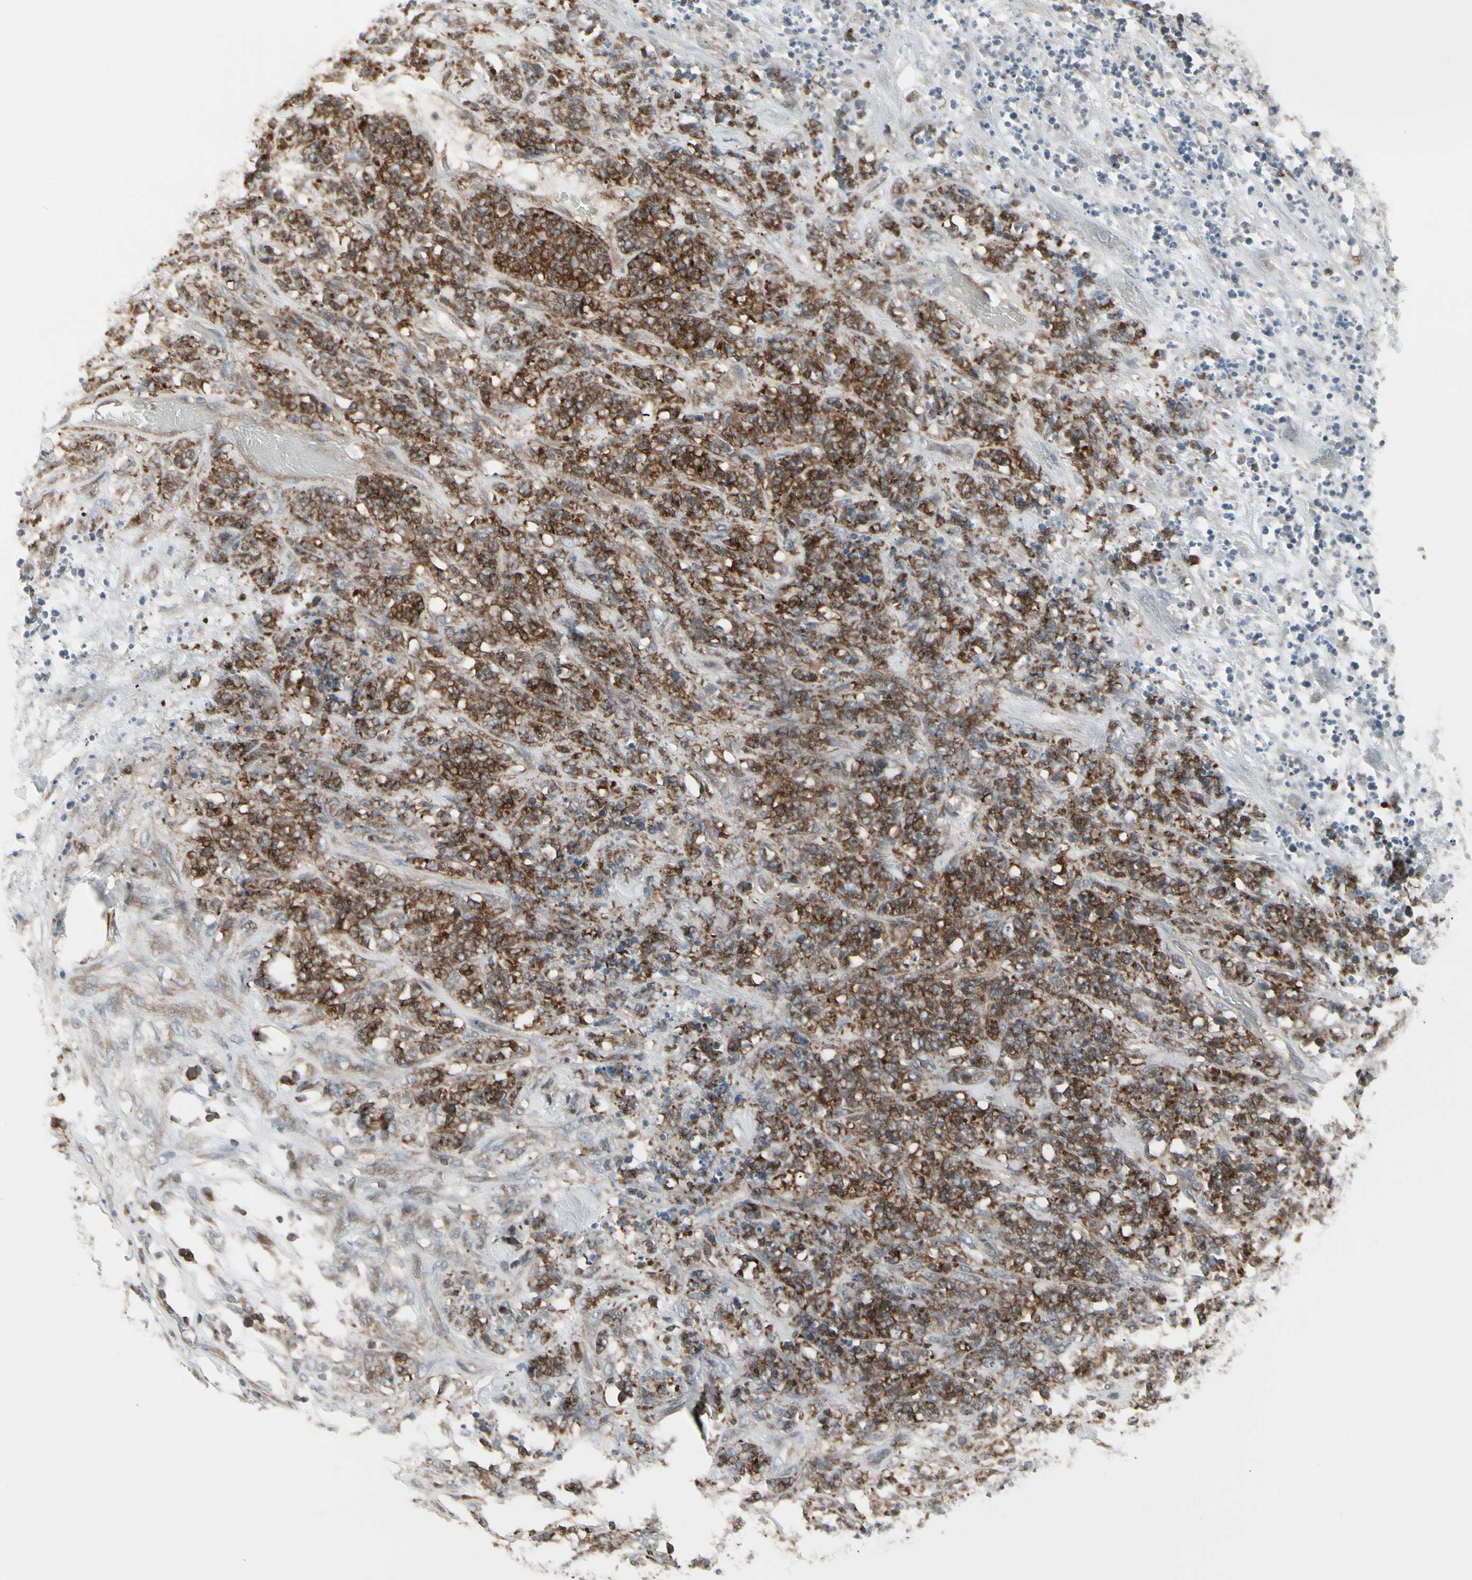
{"staining": {"intensity": "strong", "quantity": ">75%", "location": "cytoplasmic/membranous"}, "tissue": "lymphoma", "cell_type": "Tumor cells", "image_type": "cancer", "snomed": [{"axis": "morphology", "description": "Malignant lymphoma, non-Hodgkin's type, High grade"}, {"axis": "topography", "description": "Soft tissue"}], "caption": "Malignant lymphoma, non-Hodgkin's type (high-grade) stained with DAB (3,3'-diaminobenzidine) IHC demonstrates high levels of strong cytoplasmic/membranous staining in approximately >75% of tumor cells.", "gene": "EPS15", "patient": {"sex": "male", "age": 18}}